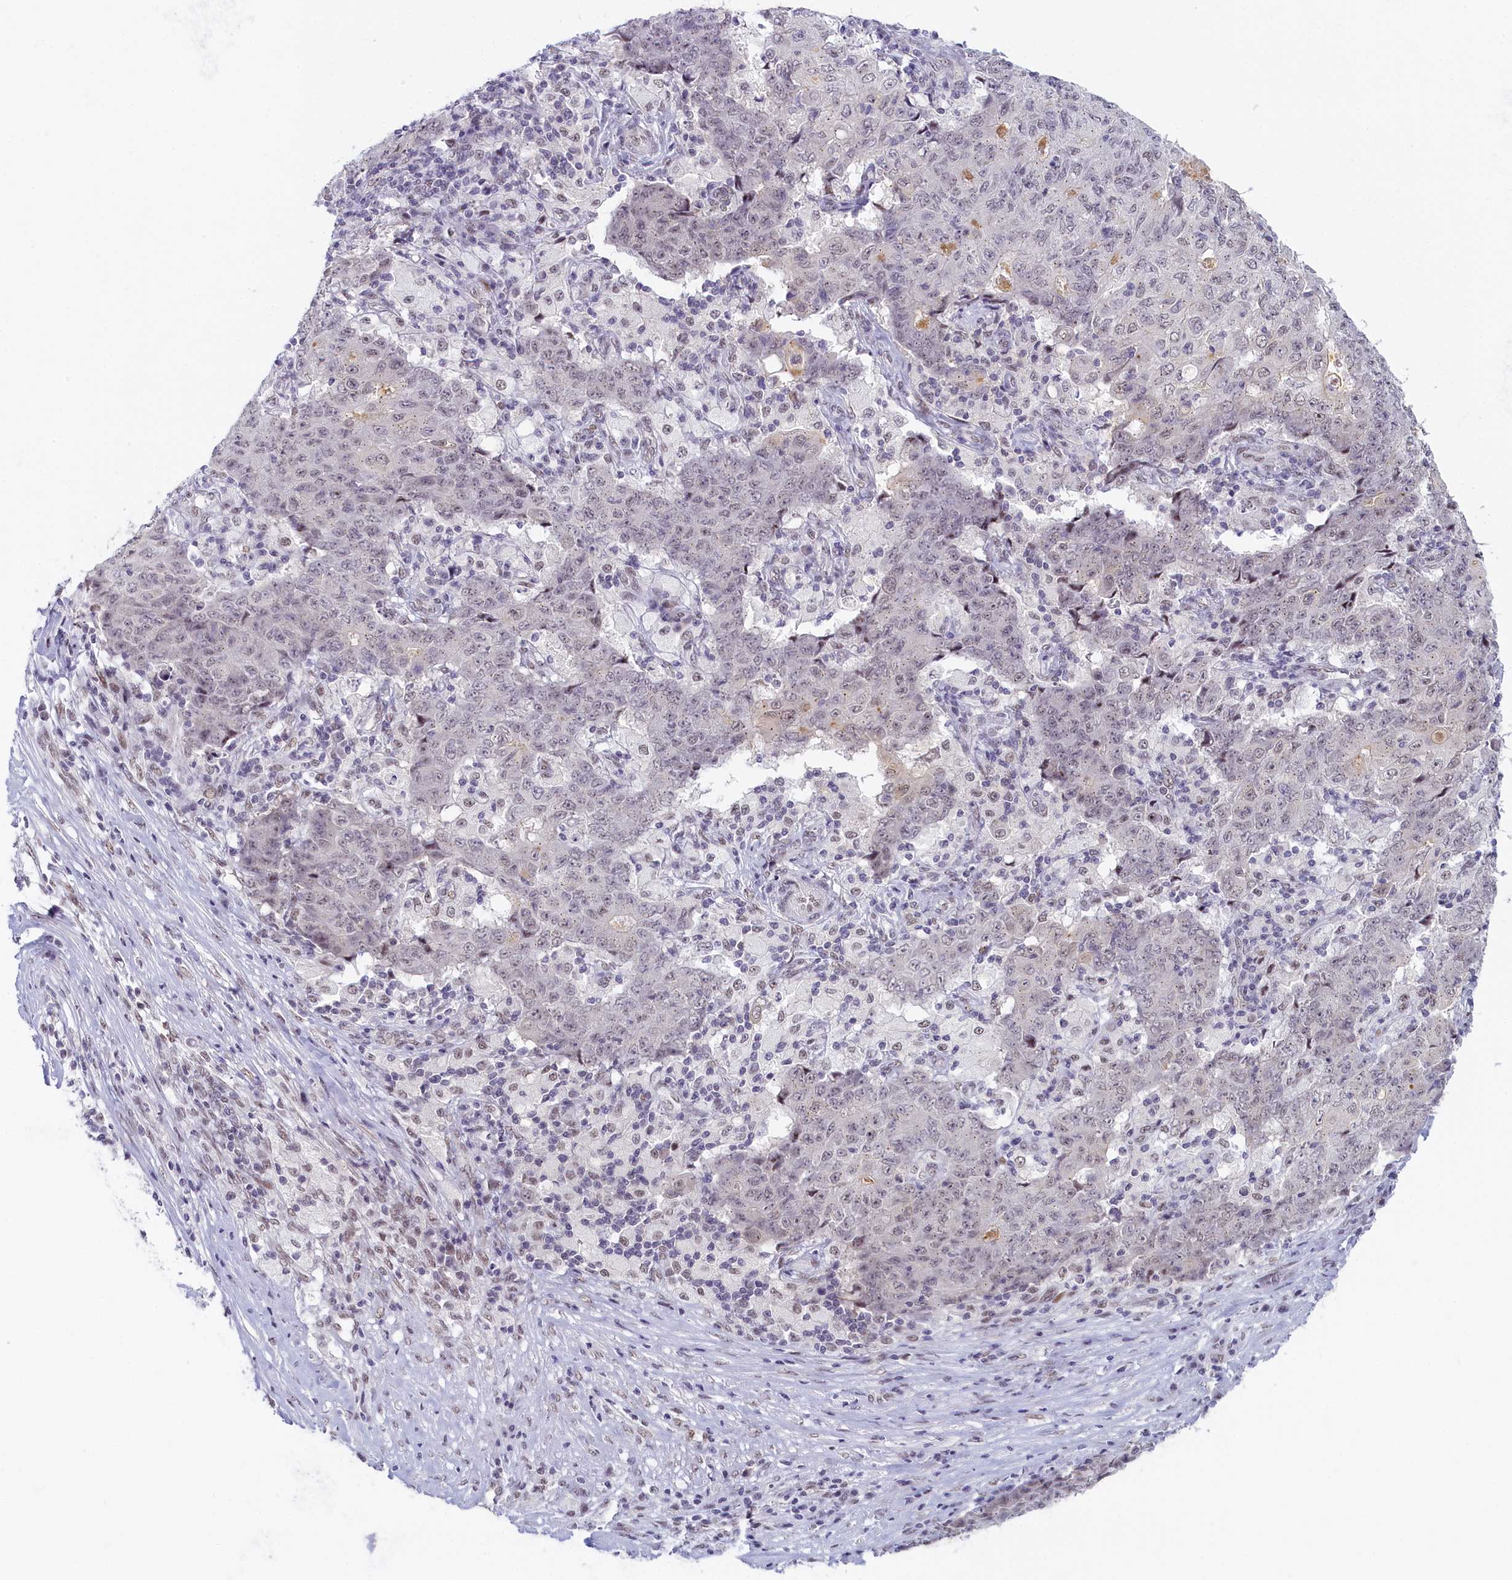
{"staining": {"intensity": "negative", "quantity": "none", "location": "none"}, "tissue": "ovarian cancer", "cell_type": "Tumor cells", "image_type": "cancer", "snomed": [{"axis": "morphology", "description": "Carcinoma, endometroid"}, {"axis": "topography", "description": "Ovary"}], "caption": "DAB immunohistochemical staining of human endometroid carcinoma (ovarian) reveals no significant expression in tumor cells.", "gene": "SEC31B", "patient": {"sex": "female", "age": 42}}